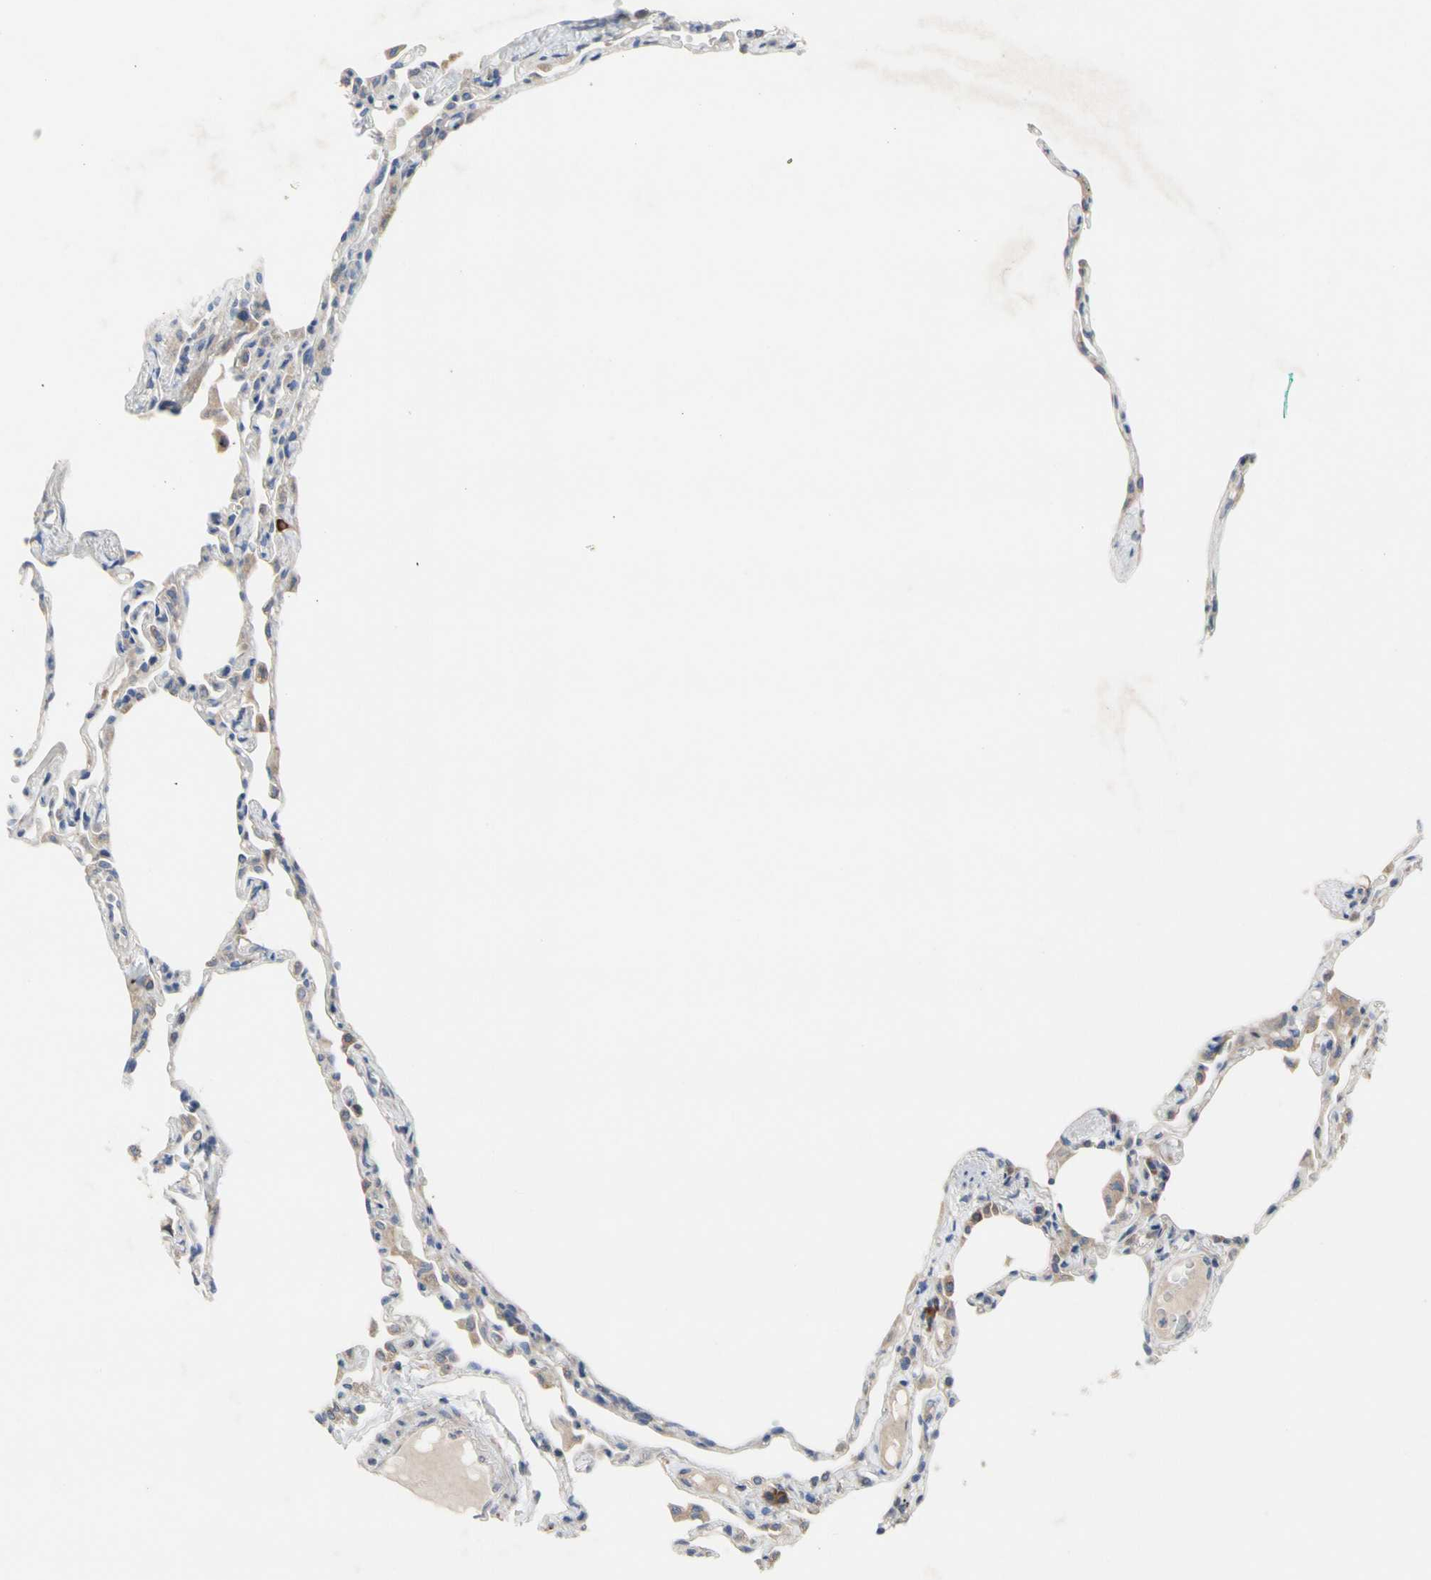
{"staining": {"intensity": "moderate", "quantity": "<25%", "location": "cytoplasmic/membranous"}, "tissue": "lung", "cell_type": "Alveolar cells", "image_type": "normal", "snomed": [{"axis": "morphology", "description": "Normal tissue, NOS"}, {"axis": "topography", "description": "Lung"}], "caption": "Normal lung was stained to show a protein in brown. There is low levels of moderate cytoplasmic/membranous positivity in about <25% of alveolar cells. Ihc stains the protein in brown and the nuclei are stained blue.", "gene": "TTC14", "patient": {"sex": "female", "age": 49}}